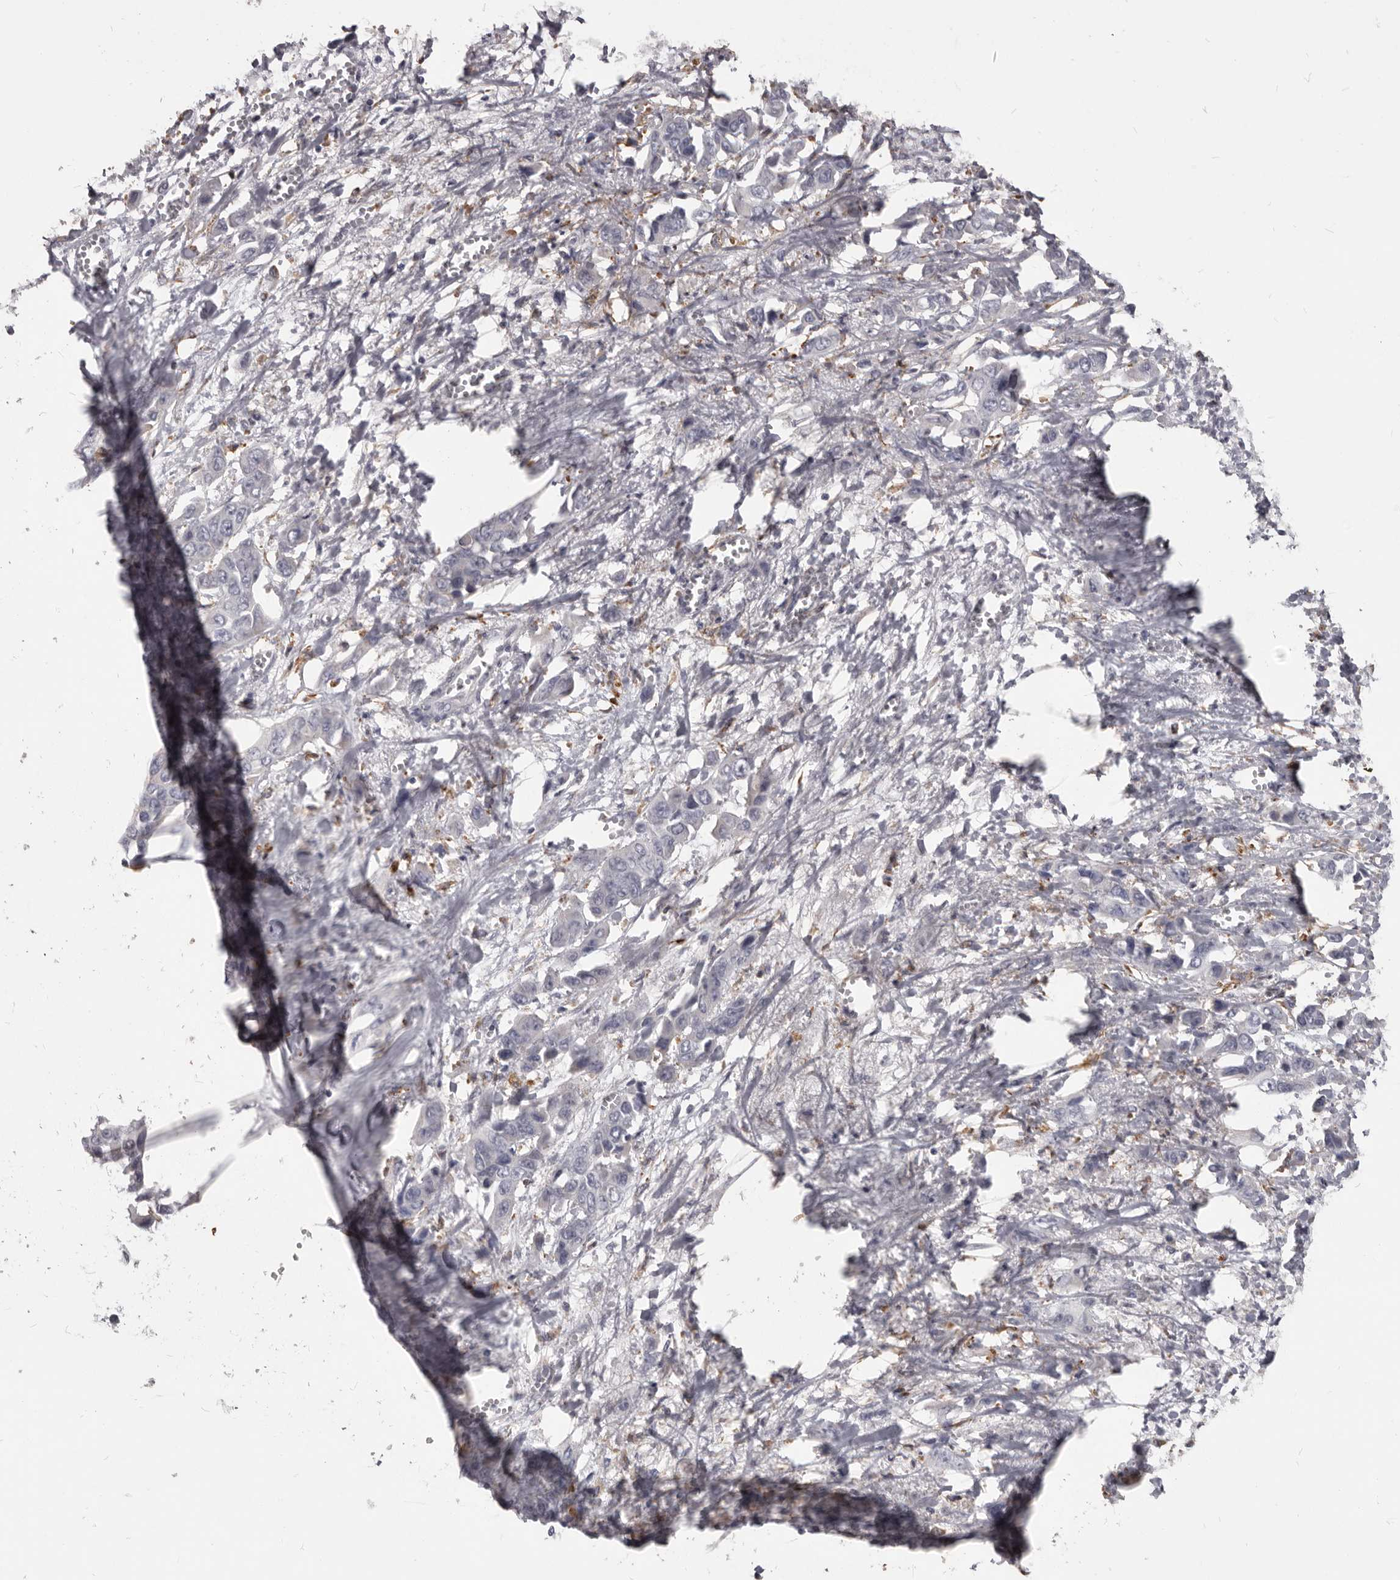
{"staining": {"intensity": "negative", "quantity": "none", "location": "none"}, "tissue": "liver cancer", "cell_type": "Tumor cells", "image_type": "cancer", "snomed": [{"axis": "morphology", "description": "Cholangiocarcinoma"}, {"axis": "topography", "description": "Liver"}], "caption": "High magnification brightfield microscopy of cholangiocarcinoma (liver) stained with DAB (3,3'-diaminobenzidine) (brown) and counterstained with hematoxylin (blue): tumor cells show no significant expression.", "gene": "PI4K2A", "patient": {"sex": "female", "age": 52}}